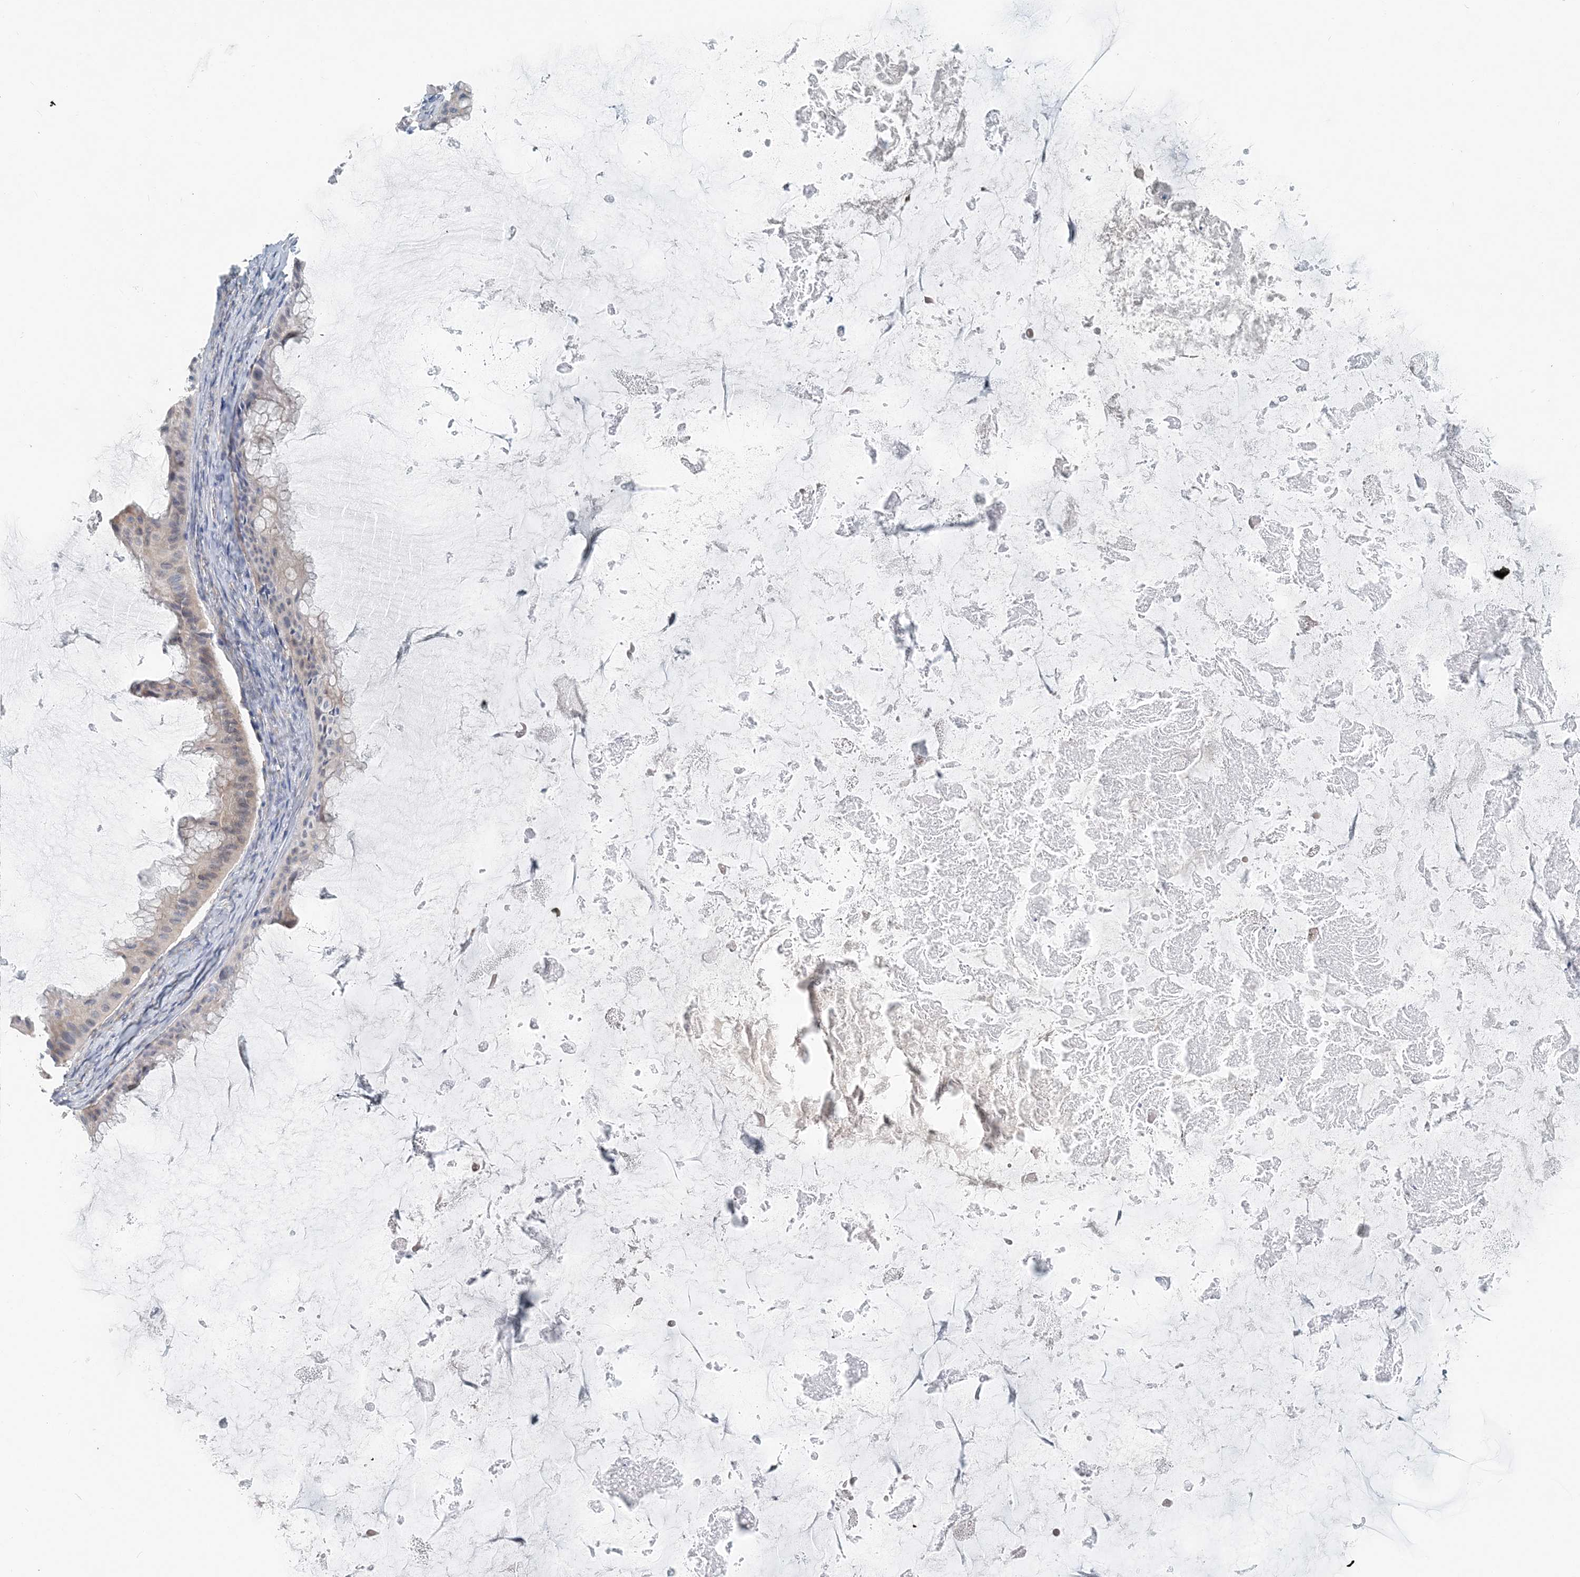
{"staining": {"intensity": "weak", "quantity": "<25%", "location": "cytoplasmic/membranous"}, "tissue": "ovarian cancer", "cell_type": "Tumor cells", "image_type": "cancer", "snomed": [{"axis": "morphology", "description": "Cystadenocarcinoma, mucinous, NOS"}, {"axis": "topography", "description": "Ovary"}], "caption": "This is a micrograph of IHC staining of ovarian cancer (mucinous cystadenocarcinoma), which shows no staining in tumor cells.", "gene": "EEF1A2", "patient": {"sex": "female", "age": 61}}